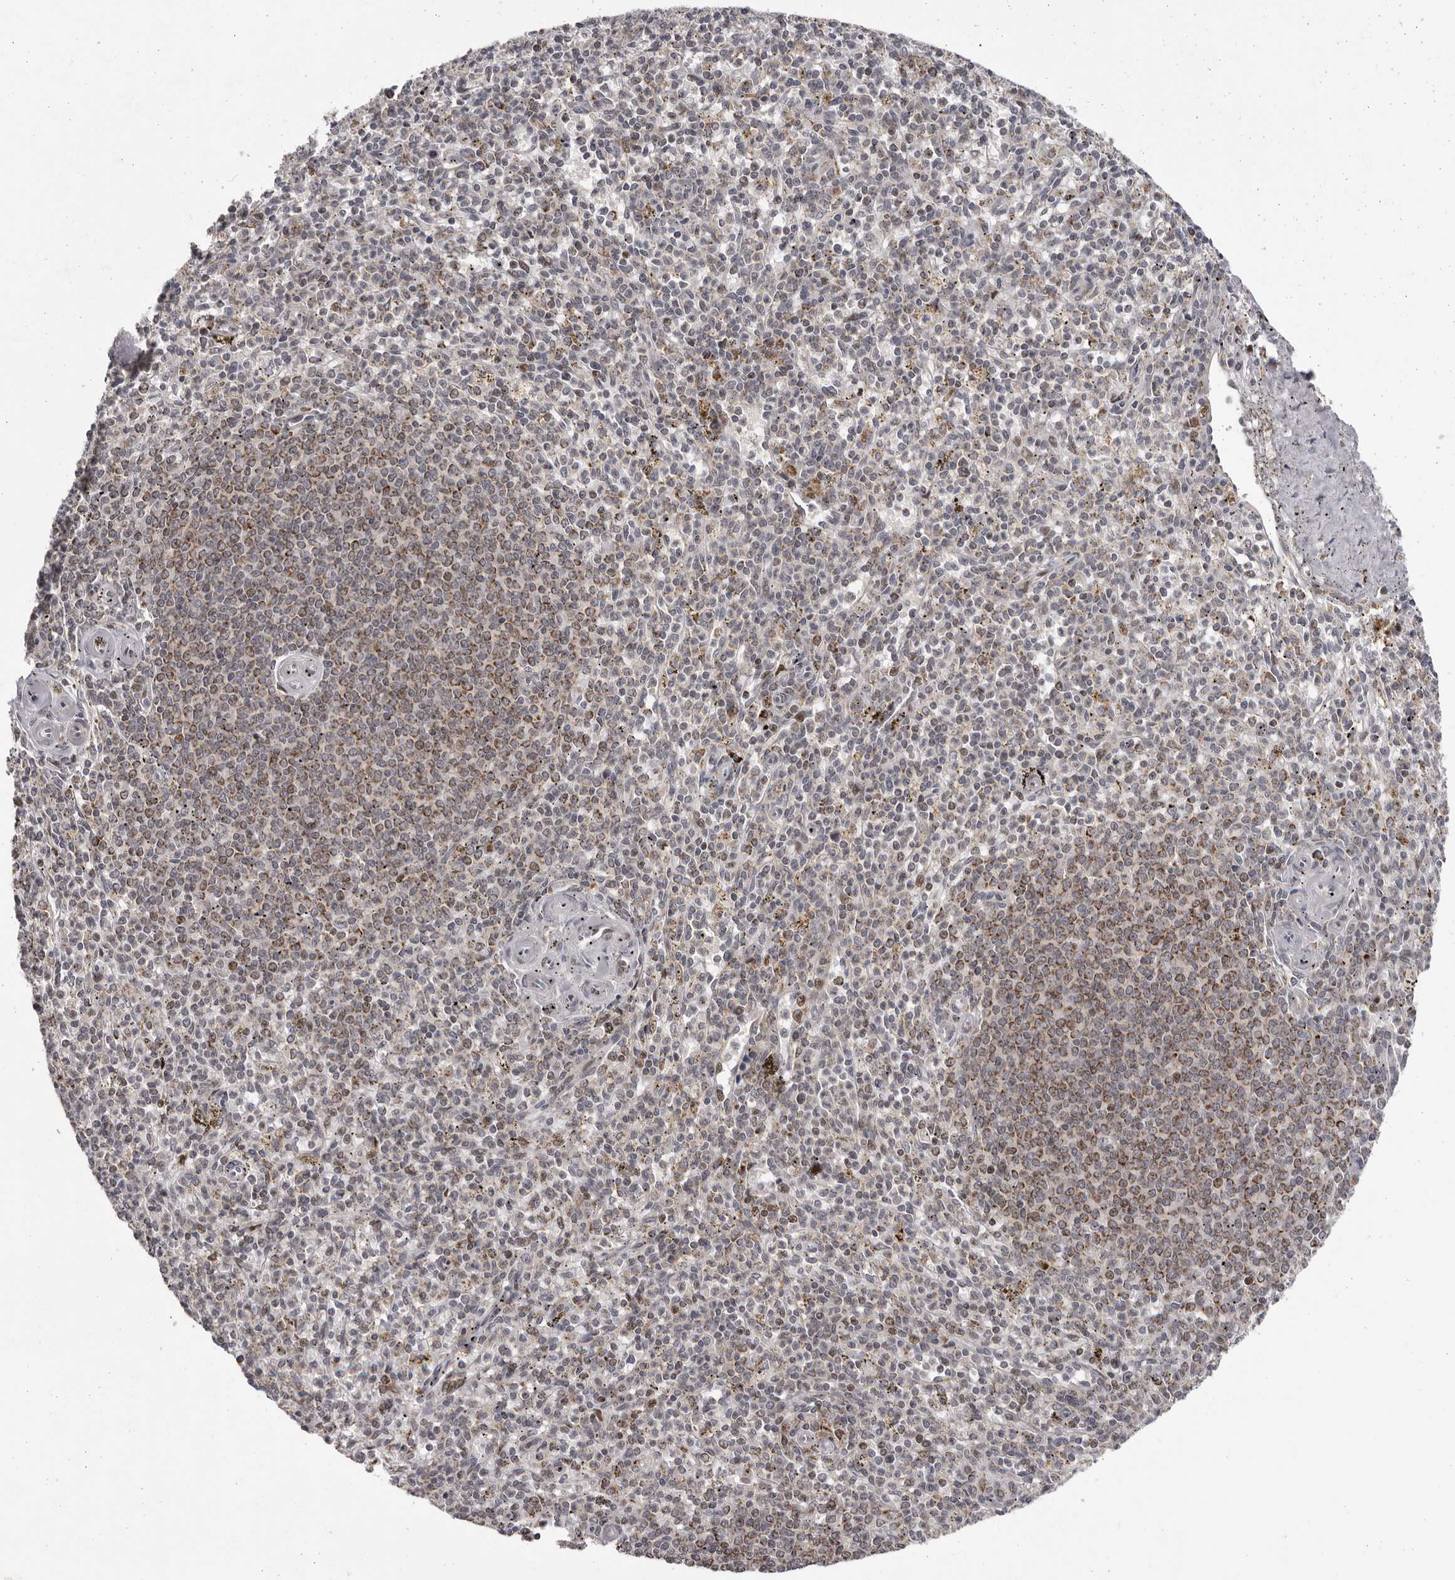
{"staining": {"intensity": "weak", "quantity": "<25%", "location": "cytoplasmic/membranous"}, "tissue": "spleen", "cell_type": "Cells in red pulp", "image_type": "normal", "snomed": [{"axis": "morphology", "description": "Normal tissue, NOS"}, {"axis": "topography", "description": "Spleen"}], "caption": "IHC histopathology image of unremarkable spleen: spleen stained with DAB (3,3'-diaminobenzidine) shows no significant protein staining in cells in red pulp.", "gene": "C17orf99", "patient": {"sex": "male", "age": 72}}